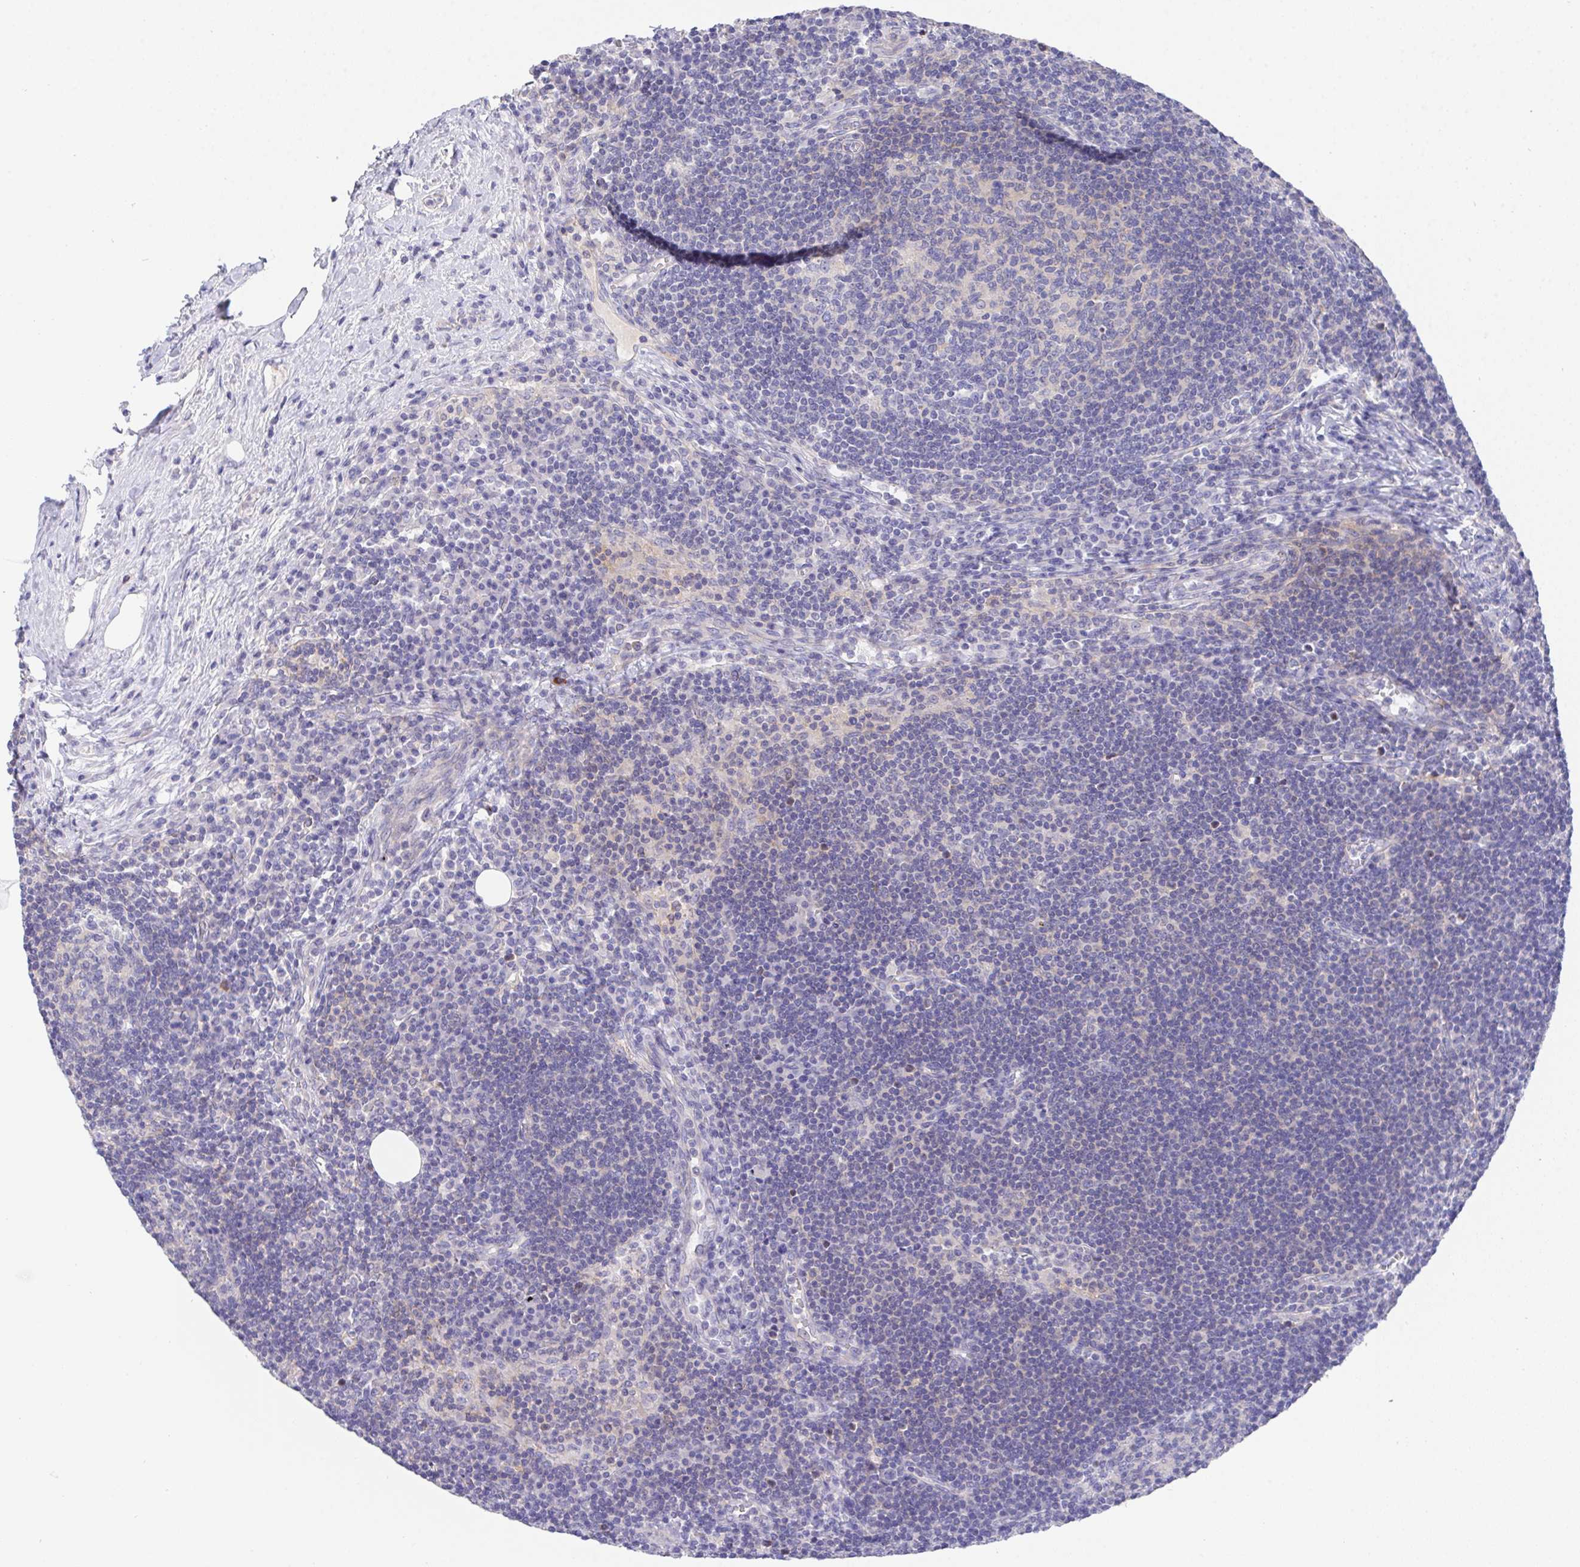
{"staining": {"intensity": "negative", "quantity": "none", "location": "none"}, "tissue": "lymph node", "cell_type": "Germinal center cells", "image_type": "normal", "snomed": [{"axis": "morphology", "description": "Normal tissue, NOS"}, {"axis": "topography", "description": "Lymph node"}], "caption": "IHC of unremarkable lymph node shows no positivity in germinal center cells. Brightfield microscopy of immunohistochemistry stained with DAB (3,3'-diaminobenzidine) (brown) and hematoxylin (blue), captured at high magnification.", "gene": "PRG3", "patient": {"sex": "male", "age": 67}}